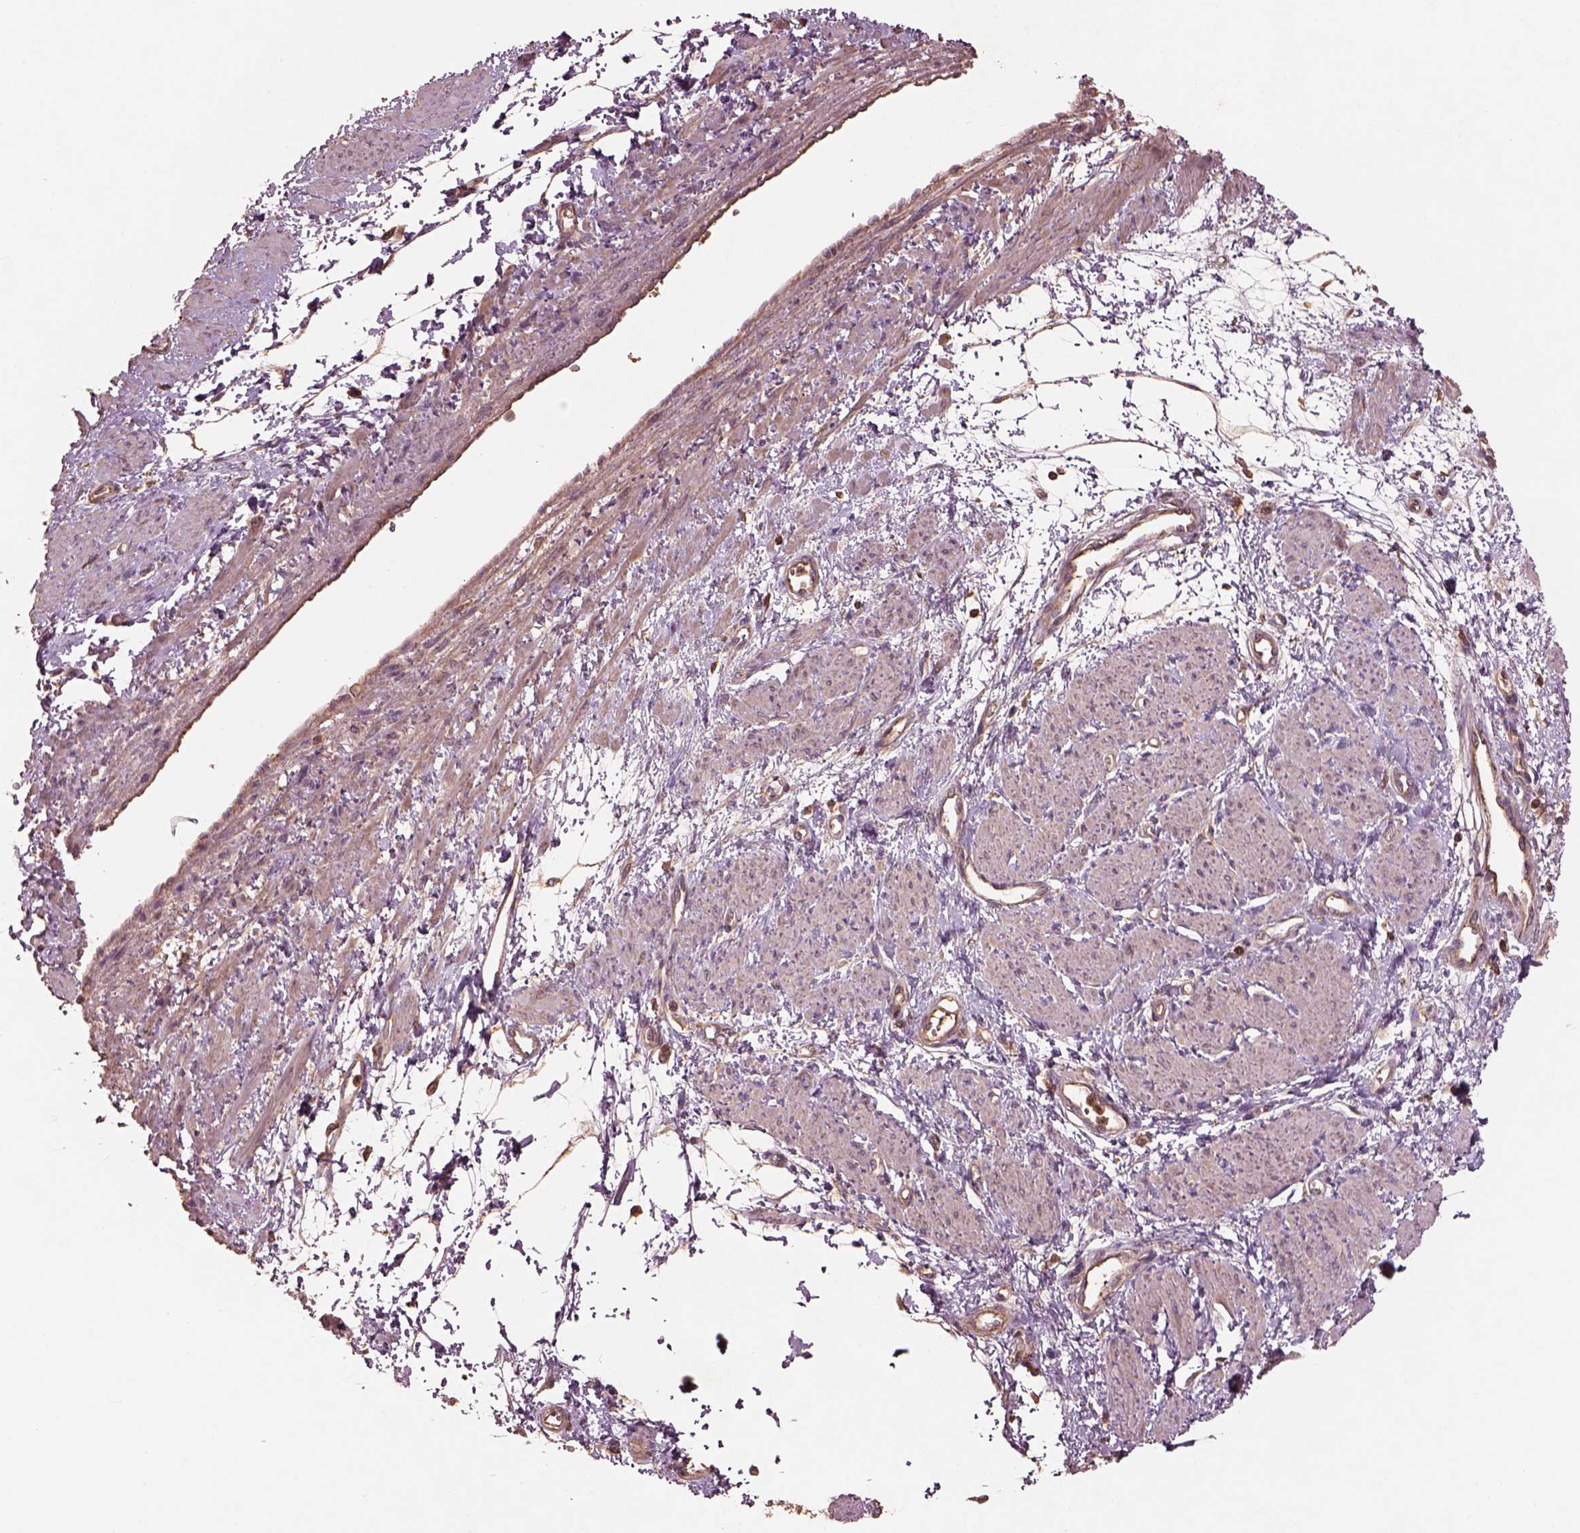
{"staining": {"intensity": "weak", "quantity": "25%-75%", "location": "cytoplasmic/membranous"}, "tissue": "smooth muscle", "cell_type": "Smooth muscle cells", "image_type": "normal", "snomed": [{"axis": "morphology", "description": "Normal tissue, NOS"}, {"axis": "topography", "description": "Smooth muscle"}, {"axis": "topography", "description": "Uterus"}], "caption": "DAB immunohistochemical staining of benign smooth muscle shows weak cytoplasmic/membranous protein expression in approximately 25%-75% of smooth muscle cells. (Brightfield microscopy of DAB IHC at high magnification).", "gene": "TRADD", "patient": {"sex": "female", "age": 39}}